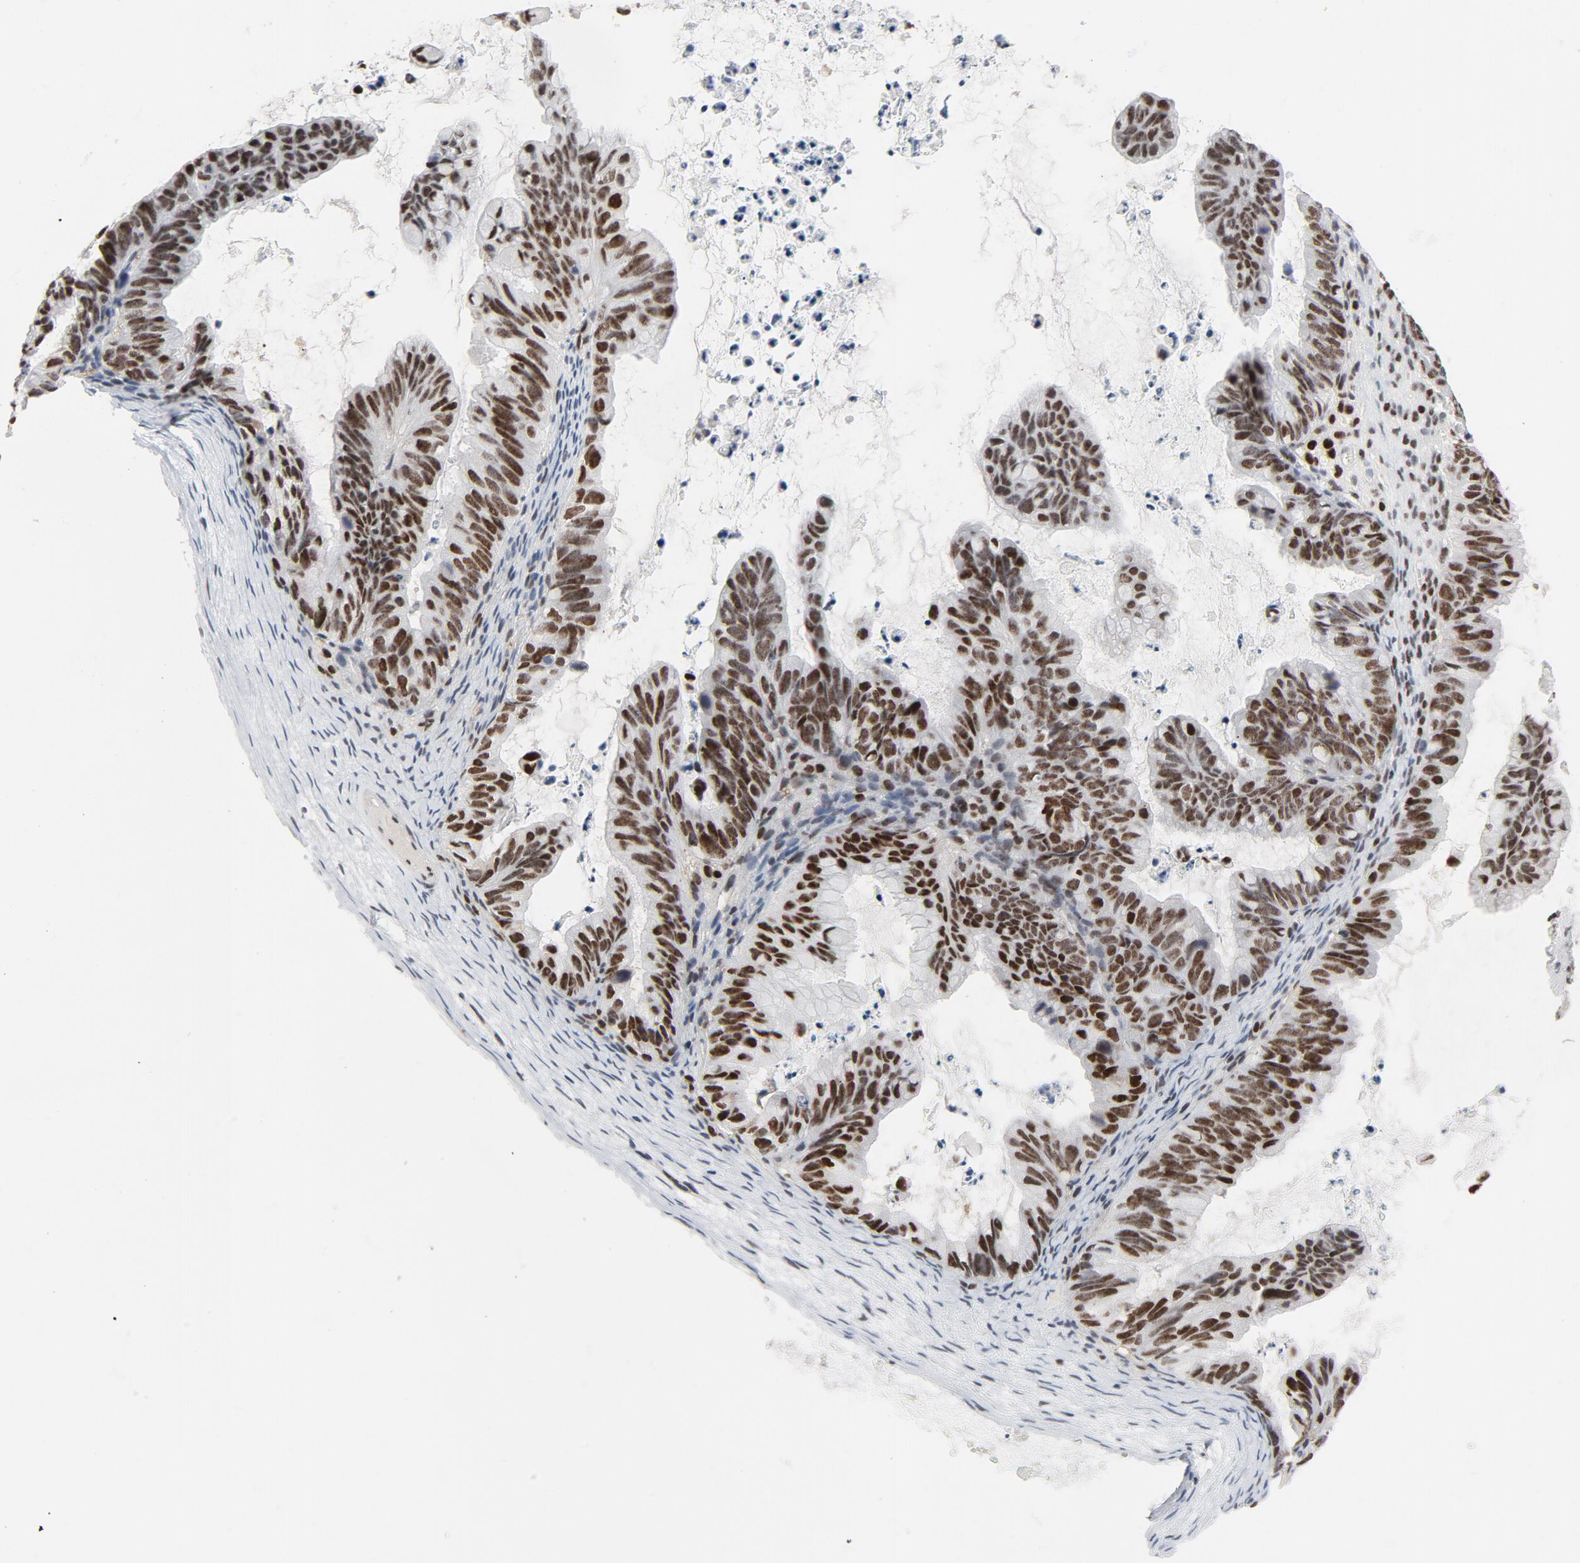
{"staining": {"intensity": "strong", "quantity": ">75%", "location": "nuclear"}, "tissue": "ovarian cancer", "cell_type": "Tumor cells", "image_type": "cancer", "snomed": [{"axis": "morphology", "description": "Cystadenocarcinoma, mucinous, NOS"}, {"axis": "topography", "description": "Ovary"}], "caption": "The image displays a brown stain indicating the presence of a protein in the nuclear of tumor cells in ovarian cancer.", "gene": "JMJD6", "patient": {"sex": "female", "age": 36}}